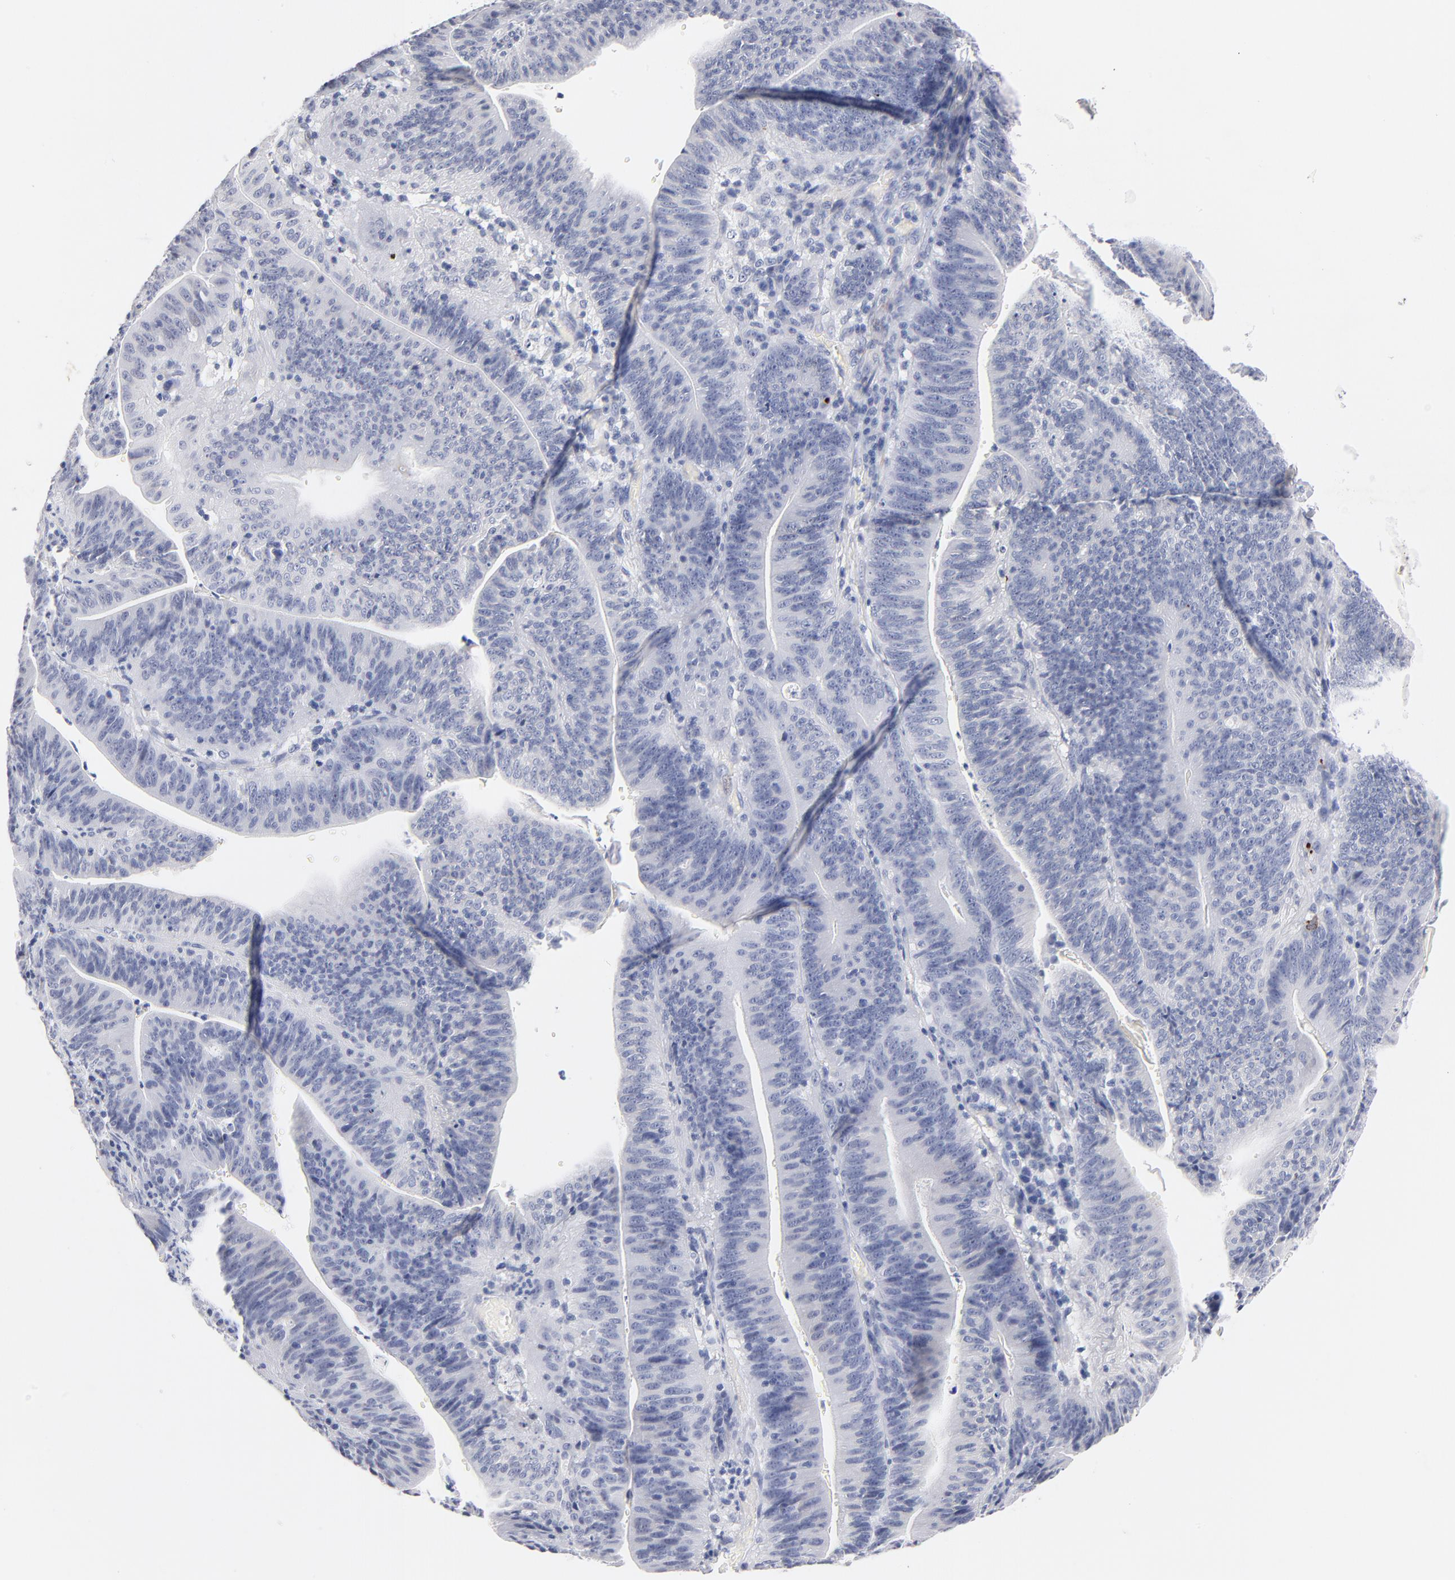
{"staining": {"intensity": "negative", "quantity": "none", "location": "none"}, "tissue": "stomach cancer", "cell_type": "Tumor cells", "image_type": "cancer", "snomed": [{"axis": "morphology", "description": "Adenocarcinoma, NOS"}, {"axis": "topography", "description": "Stomach, lower"}], "caption": "A high-resolution histopathology image shows immunohistochemistry (IHC) staining of stomach cancer (adenocarcinoma), which demonstrates no significant staining in tumor cells.", "gene": "KHNYN", "patient": {"sex": "female", "age": 86}}